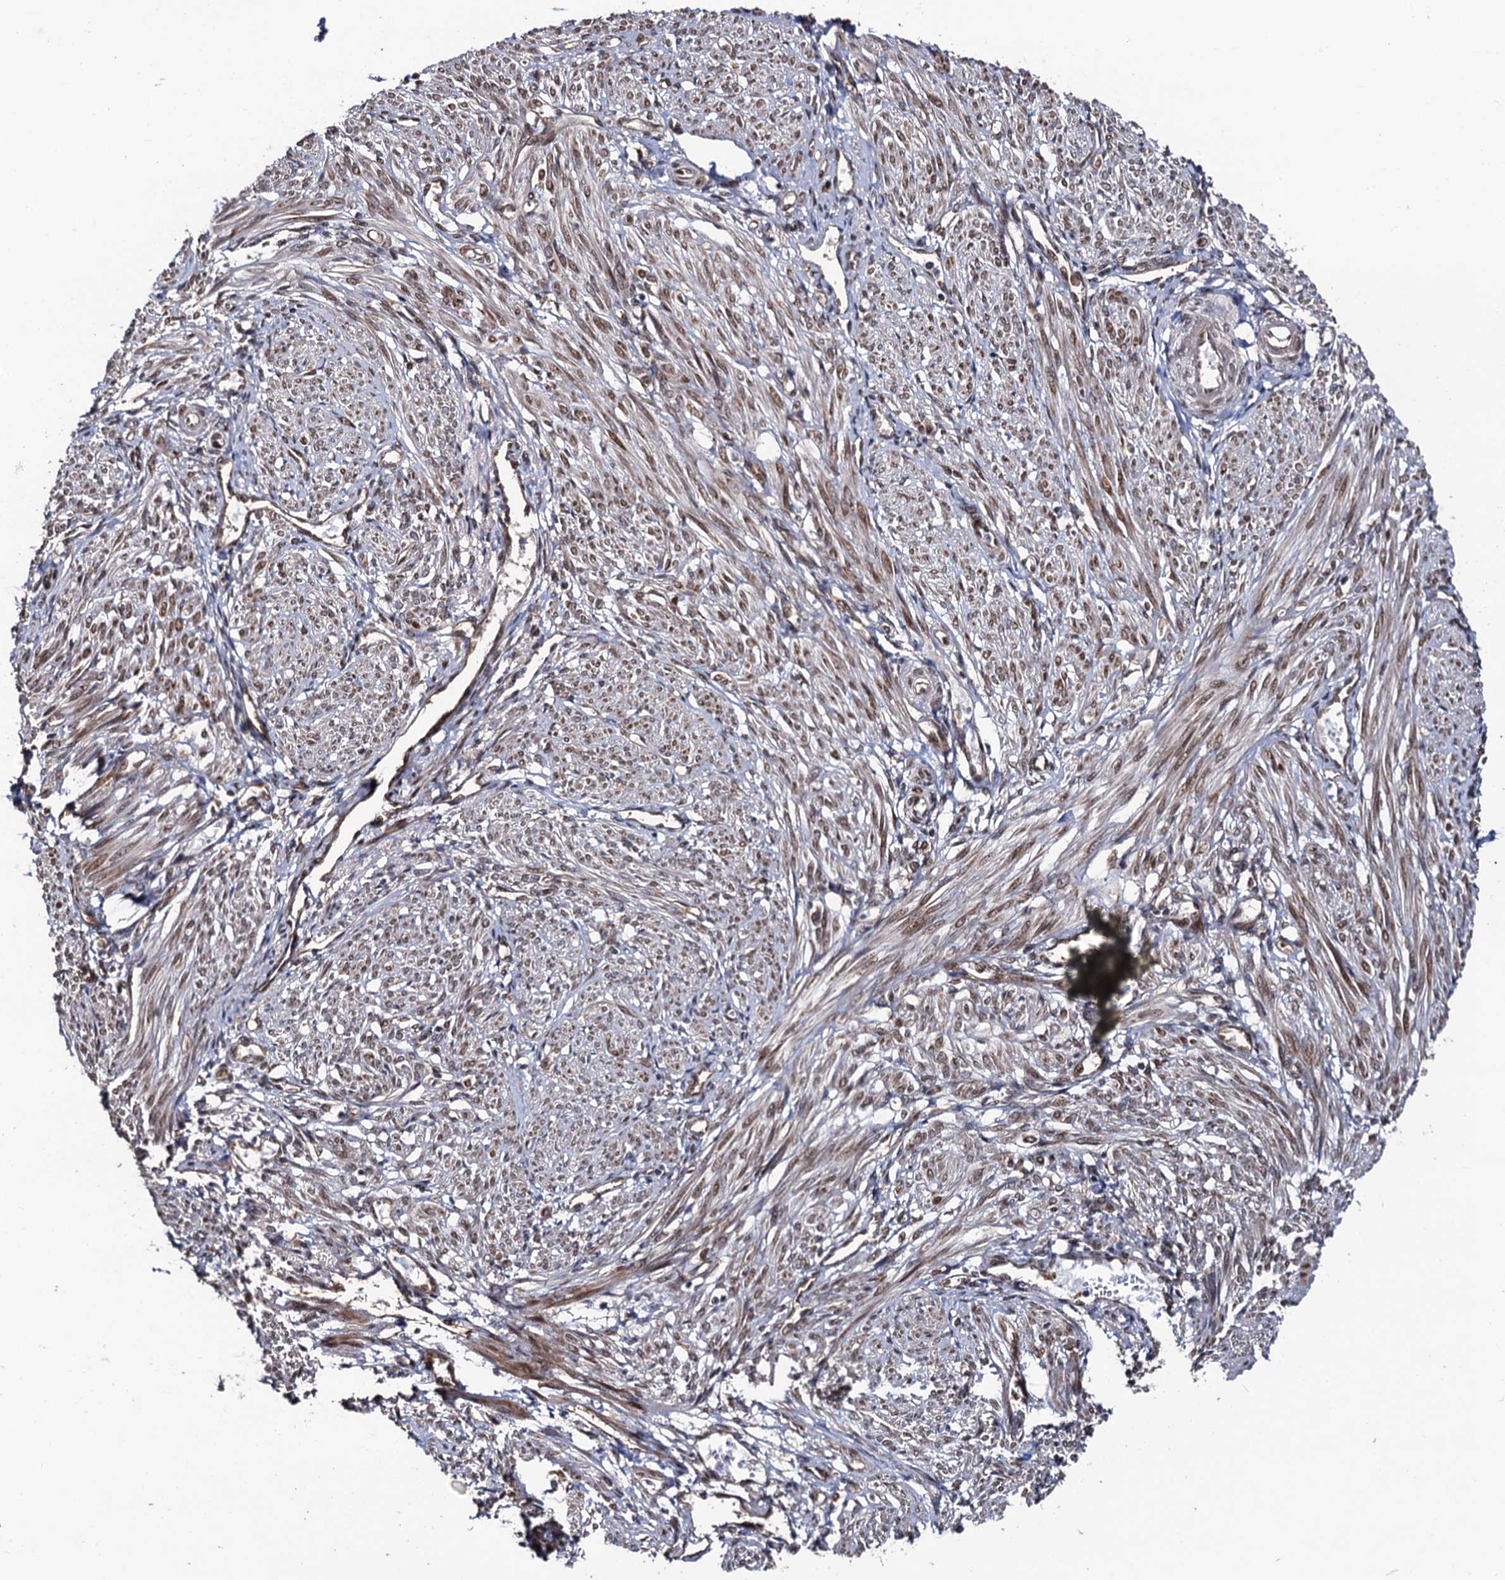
{"staining": {"intensity": "moderate", "quantity": "25%-75%", "location": "cytoplasmic/membranous,nuclear"}, "tissue": "smooth muscle", "cell_type": "Smooth muscle cells", "image_type": "normal", "snomed": [{"axis": "morphology", "description": "Normal tissue, NOS"}, {"axis": "topography", "description": "Smooth muscle"}], "caption": "Human smooth muscle stained with a brown dye exhibits moderate cytoplasmic/membranous,nuclear positive staining in about 25%-75% of smooth muscle cells.", "gene": "LRRC63", "patient": {"sex": "female", "age": 39}}